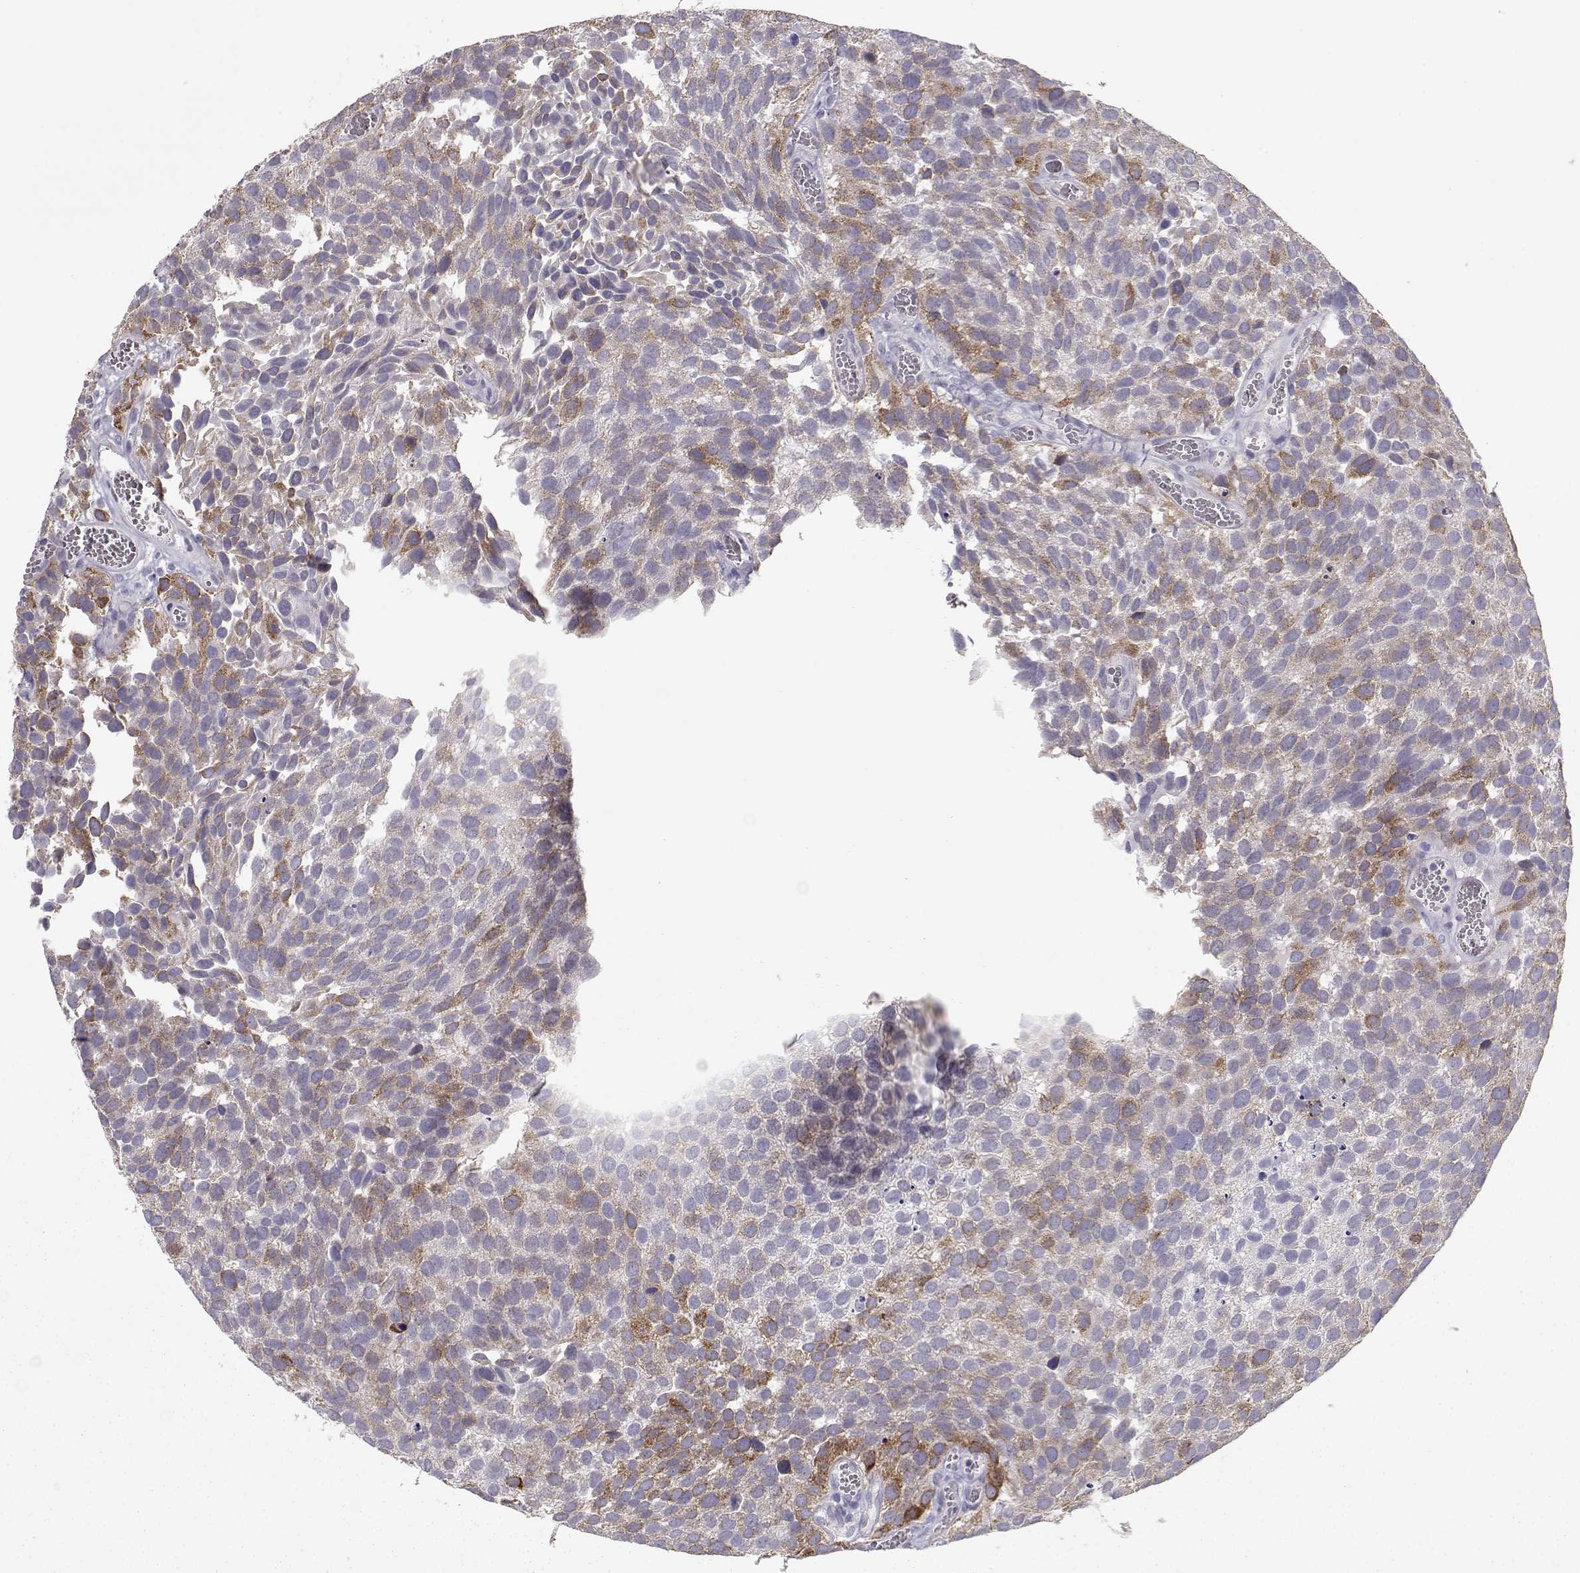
{"staining": {"intensity": "strong", "quantity": "25%-75%", "location": "cytoplasmic/membranous"}, "tissue": "urothelial cancer", "cell_type": "Tumor cells", "image_type": "cancer", "snomed": [{"axis": "morphology", "description": "Urothelial carcinoma, Low grade"}, {"axis": "topography", "description": "Urinary bladder"}], "caption": "Tumor cells demonstrate high levels of strong cytoplasmic/membranous staining in about 25%-75% of cells in human urothelial cancer. Immunohistochemistry stains the protein in brown and the nuclei are stained blue.", "gene": "LAMB3", "patient": {"sex": "female", "age": 69}}